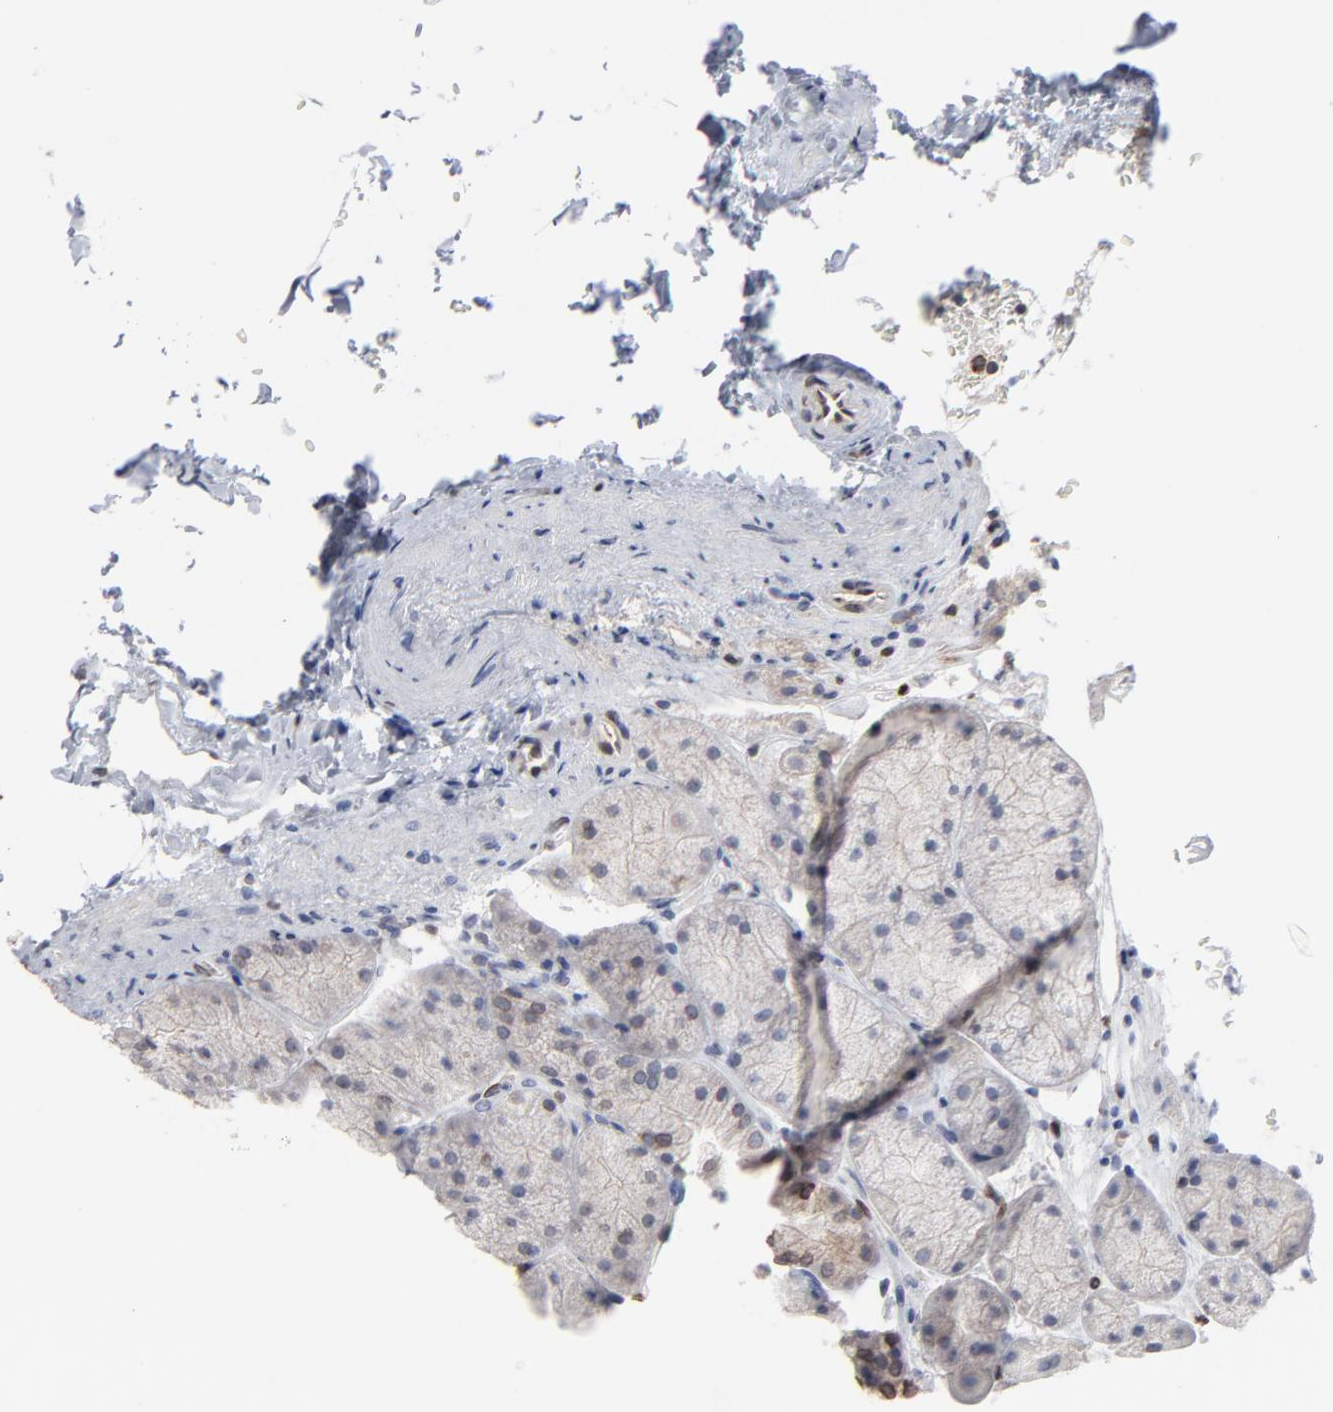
{"staining": {"intensity": "moderate", "quantity": "25%-75%", "location": "cytoplasmic/membranous,nuclear"}, "tissue": "stomach", "cell_type": "Glandular cells", "image_type": "normal", "snomed": [{"axis": "morphology", "description": "Normal tissue, NOS"}, {"axis": "topography", "description": "Stomach, upper"}], "caption": "Immunohistochemical staining of normal human stomach reveals moderate cytoplasmic/membranous,nuclear protein expression in approximately 25%-75% of glandular cells.", "gene": "SYNE2", "patient": {"sex": "female", "age": 56}}